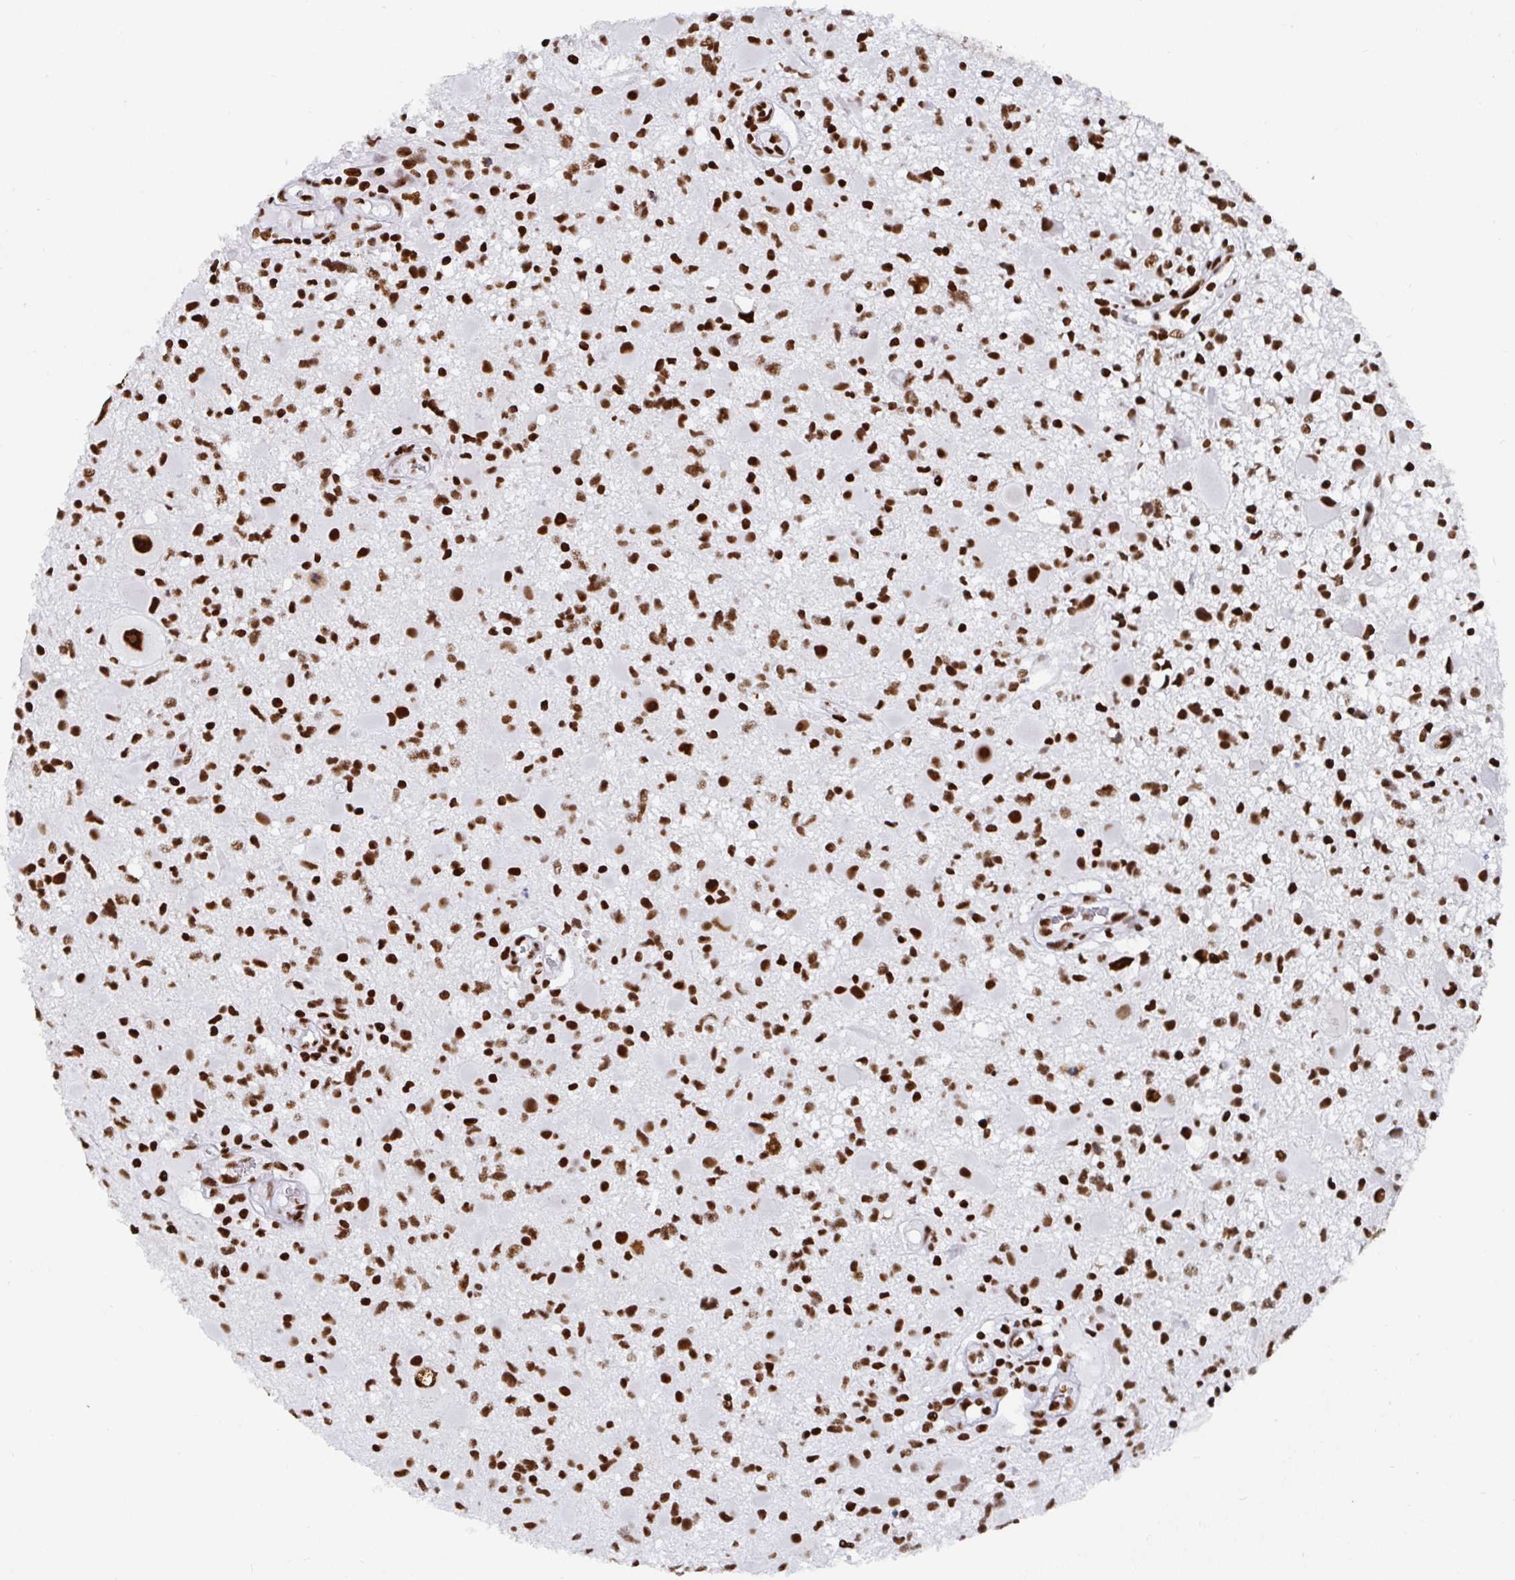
{"staining": {"intensity": "strong", "quantity": ">75%", "location": "nuclear"}, "tissue": "glioma", "cell_type": "Tumor cells", "image_type": "cancer", "snomed": [{"axis": "morphology", "description": "Glioma, malignant, High grade"}, {"axis": "topography", "description": "Brain"}], "caption": "IHC micrograph of neoplastic tissue: human malignant glioma (high-grade) stained using IHC reveals high levels of strong protein expression localized specifically in the nuclear of tumor cells, appearing as a nuclear brown color.", "gene": "EWSR1", "patient": {"sex": "male", "age": 54}}